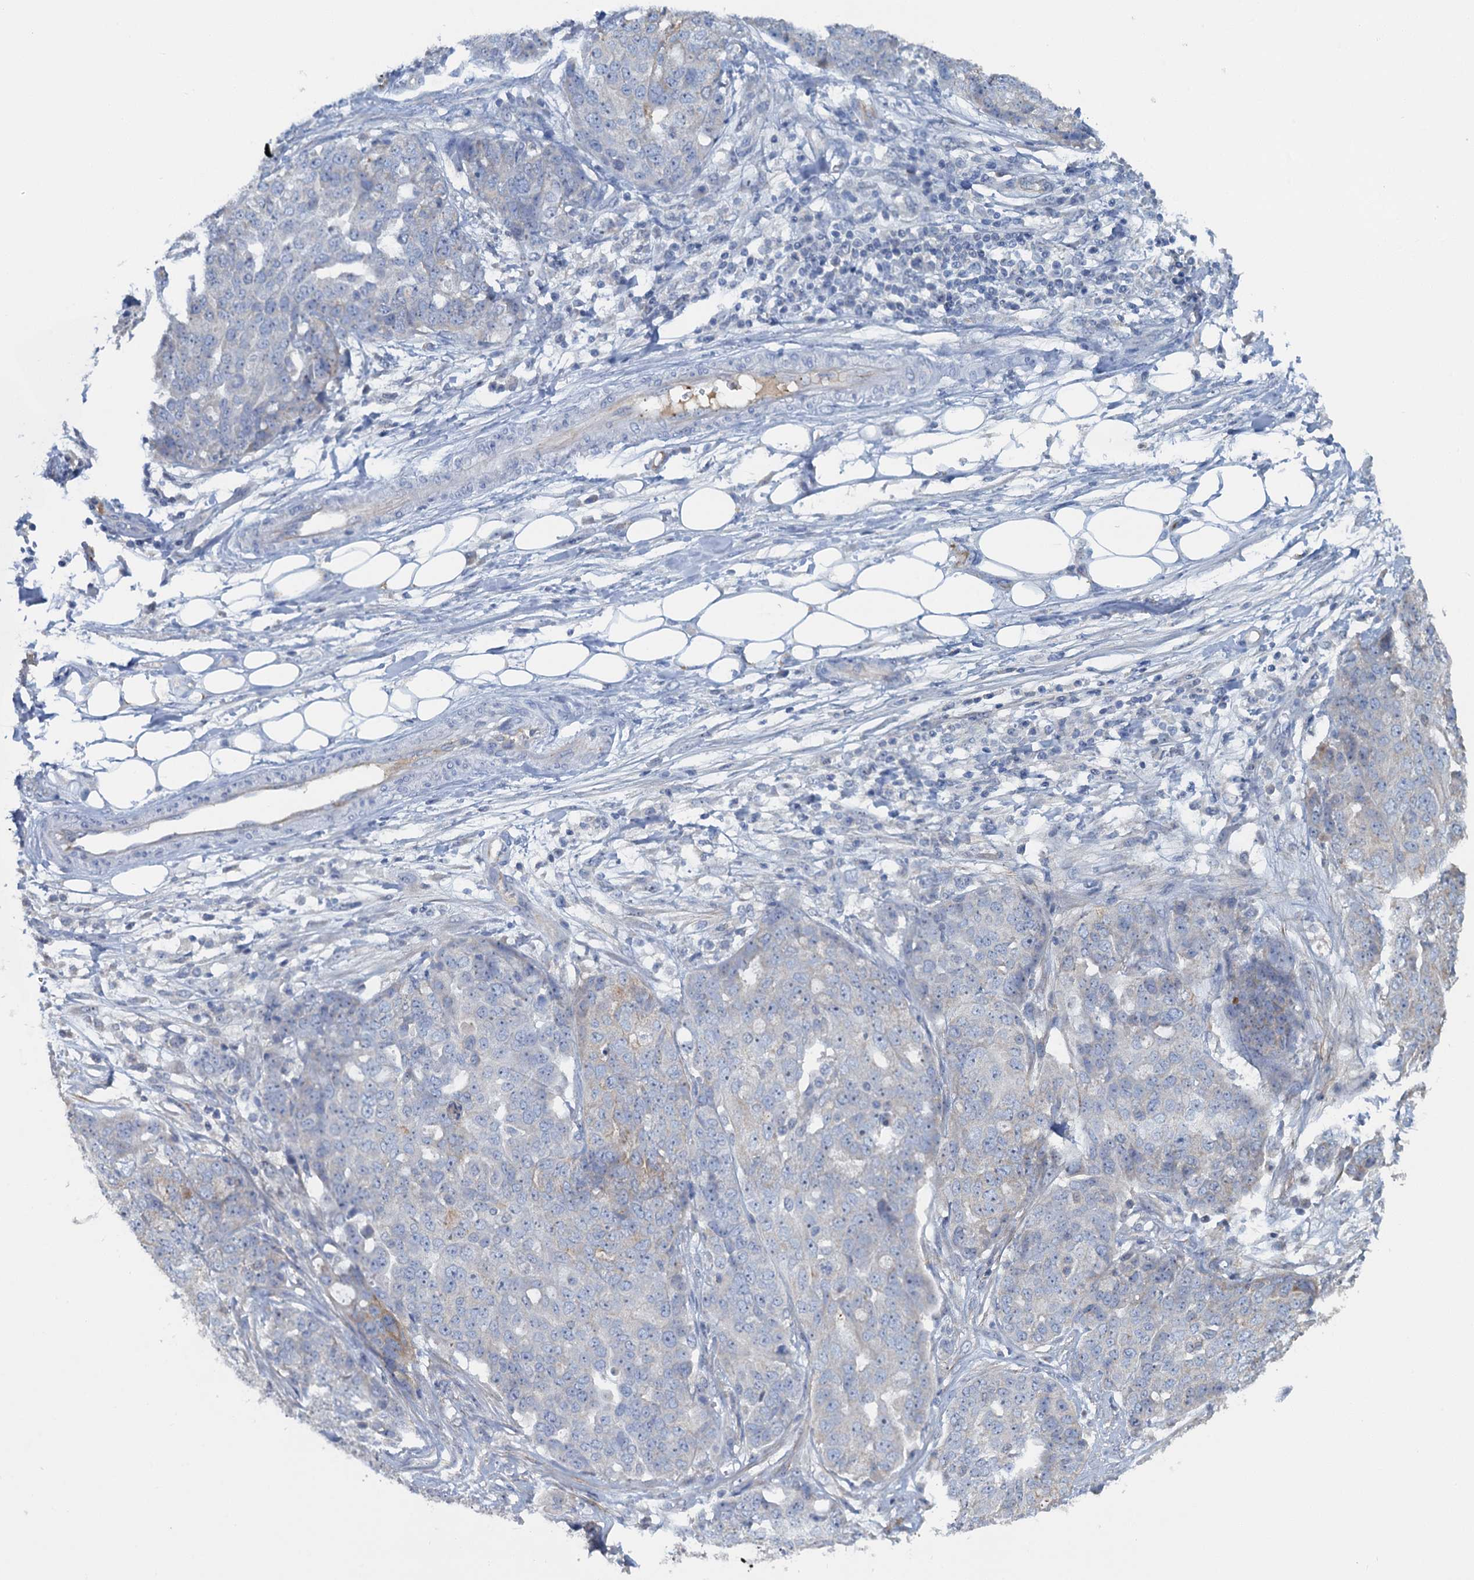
{"staining": {"intensity": "negative", "quantity": "none", "location": "none"}, "tissue": "ovarian cancer", "cell_type": "Tumor cells", "image_type": "cancer", "snomed": [{"axis": "morphology", "description": "Cystadenocarcinoma, serous, NOS"}, {"axis": "topography", "description": "Soft tissue"}, {"axis": "topography", "description": "Ovary"}], "caption": "An image of human ovarian cancer is negative for staining in tumor cells.", "gene": "PLLP", "patient": {"sex": "female", "age": 57}}